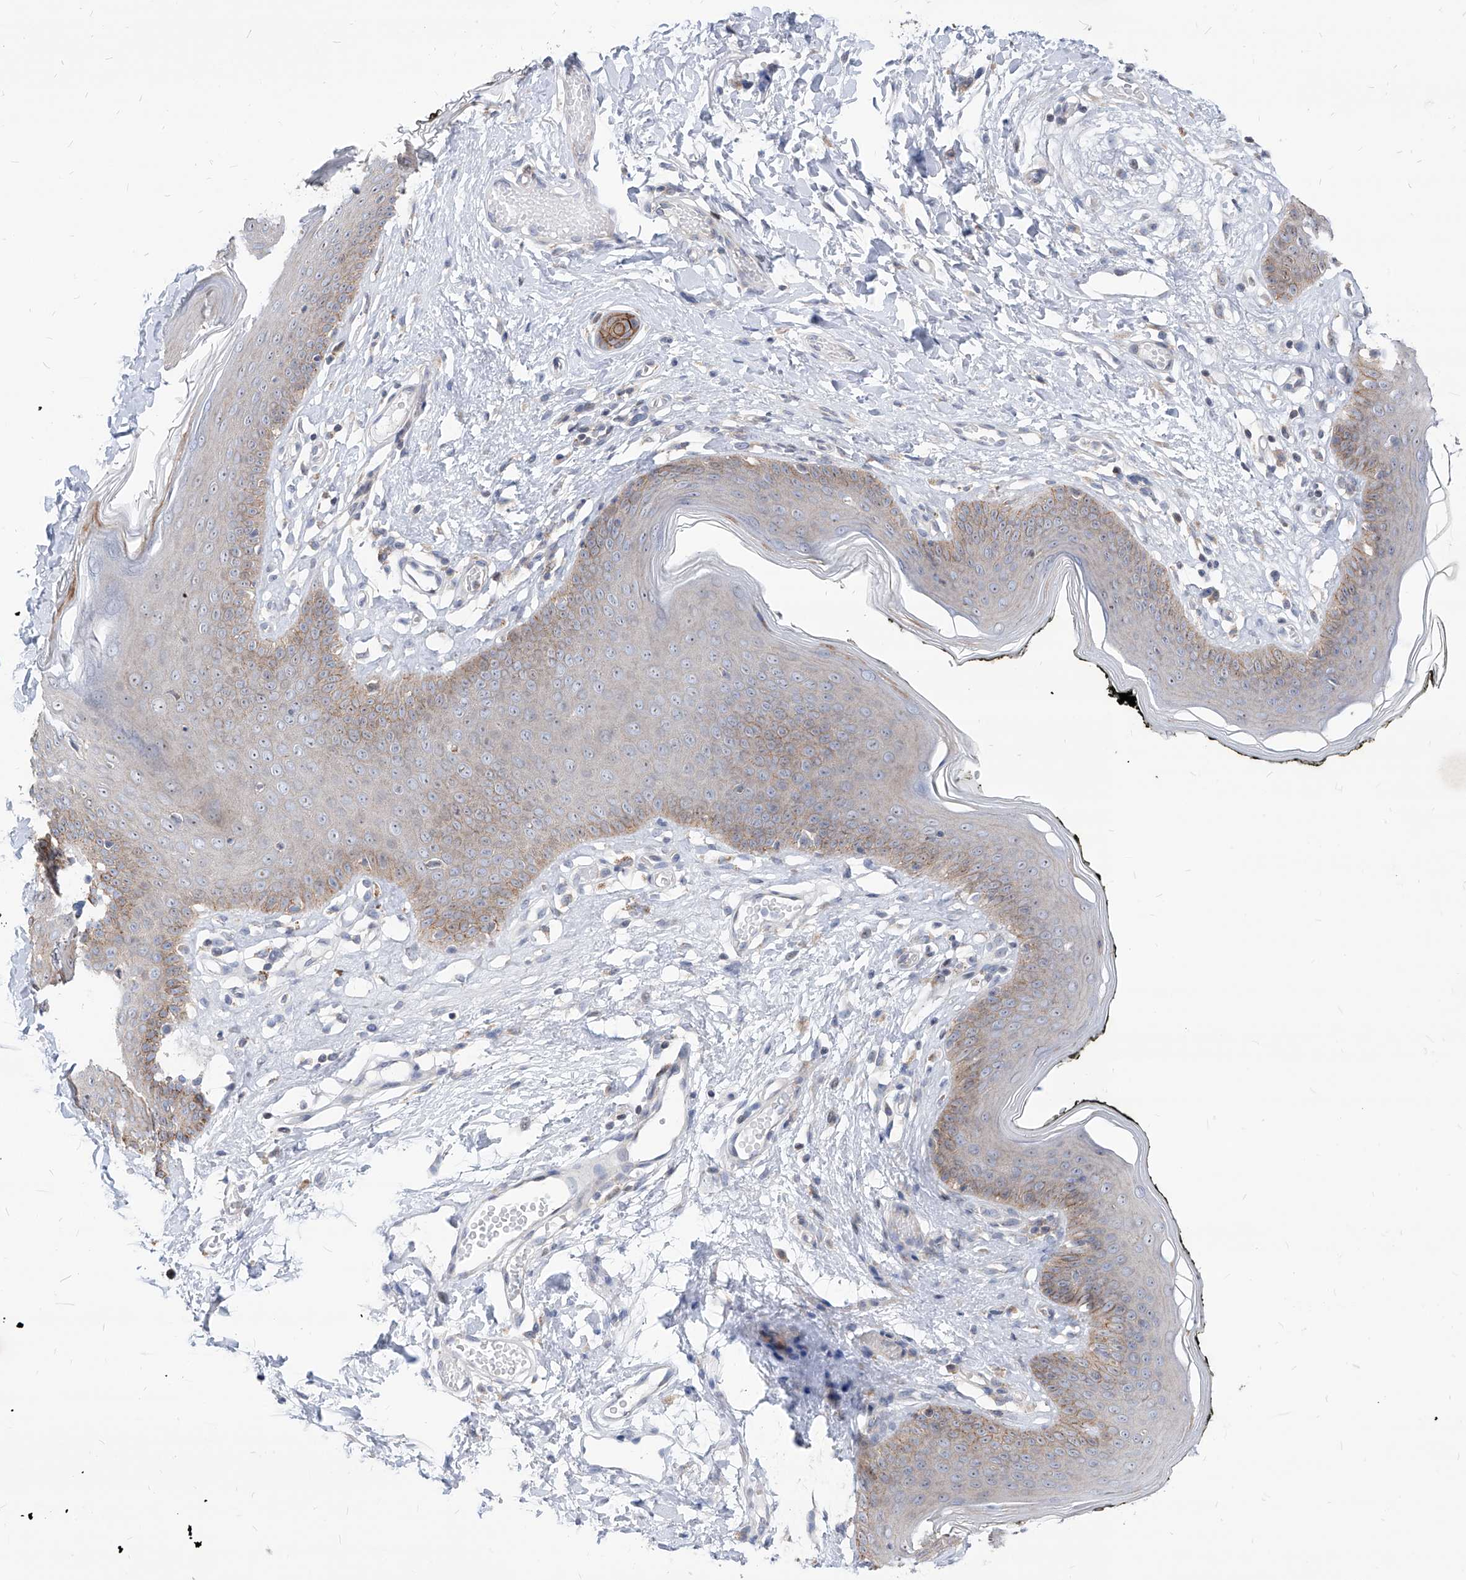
{"staining": {"intensity": "moderate", "quantity": "<25%", "location": "cytoplasmic/membranous"}, "tissue": "skin", "cell_type": "Epidermal cells", "image_type": "normal", "snomed": [{"axis": "morphology", "description": "Normal tissue, NOS"}, {"axis": "morphology", "description": "Inflammation, NOS"}, {"axis": "topography", "description": "Vulva"}], "caption": "Skin stained for a protein (brown) displays moderate cytoplasmic/membranous positive positivity in about <25% of epidermal cells.", "gene": "AGPS", "patient": {"sex": "female", "age": 84}}